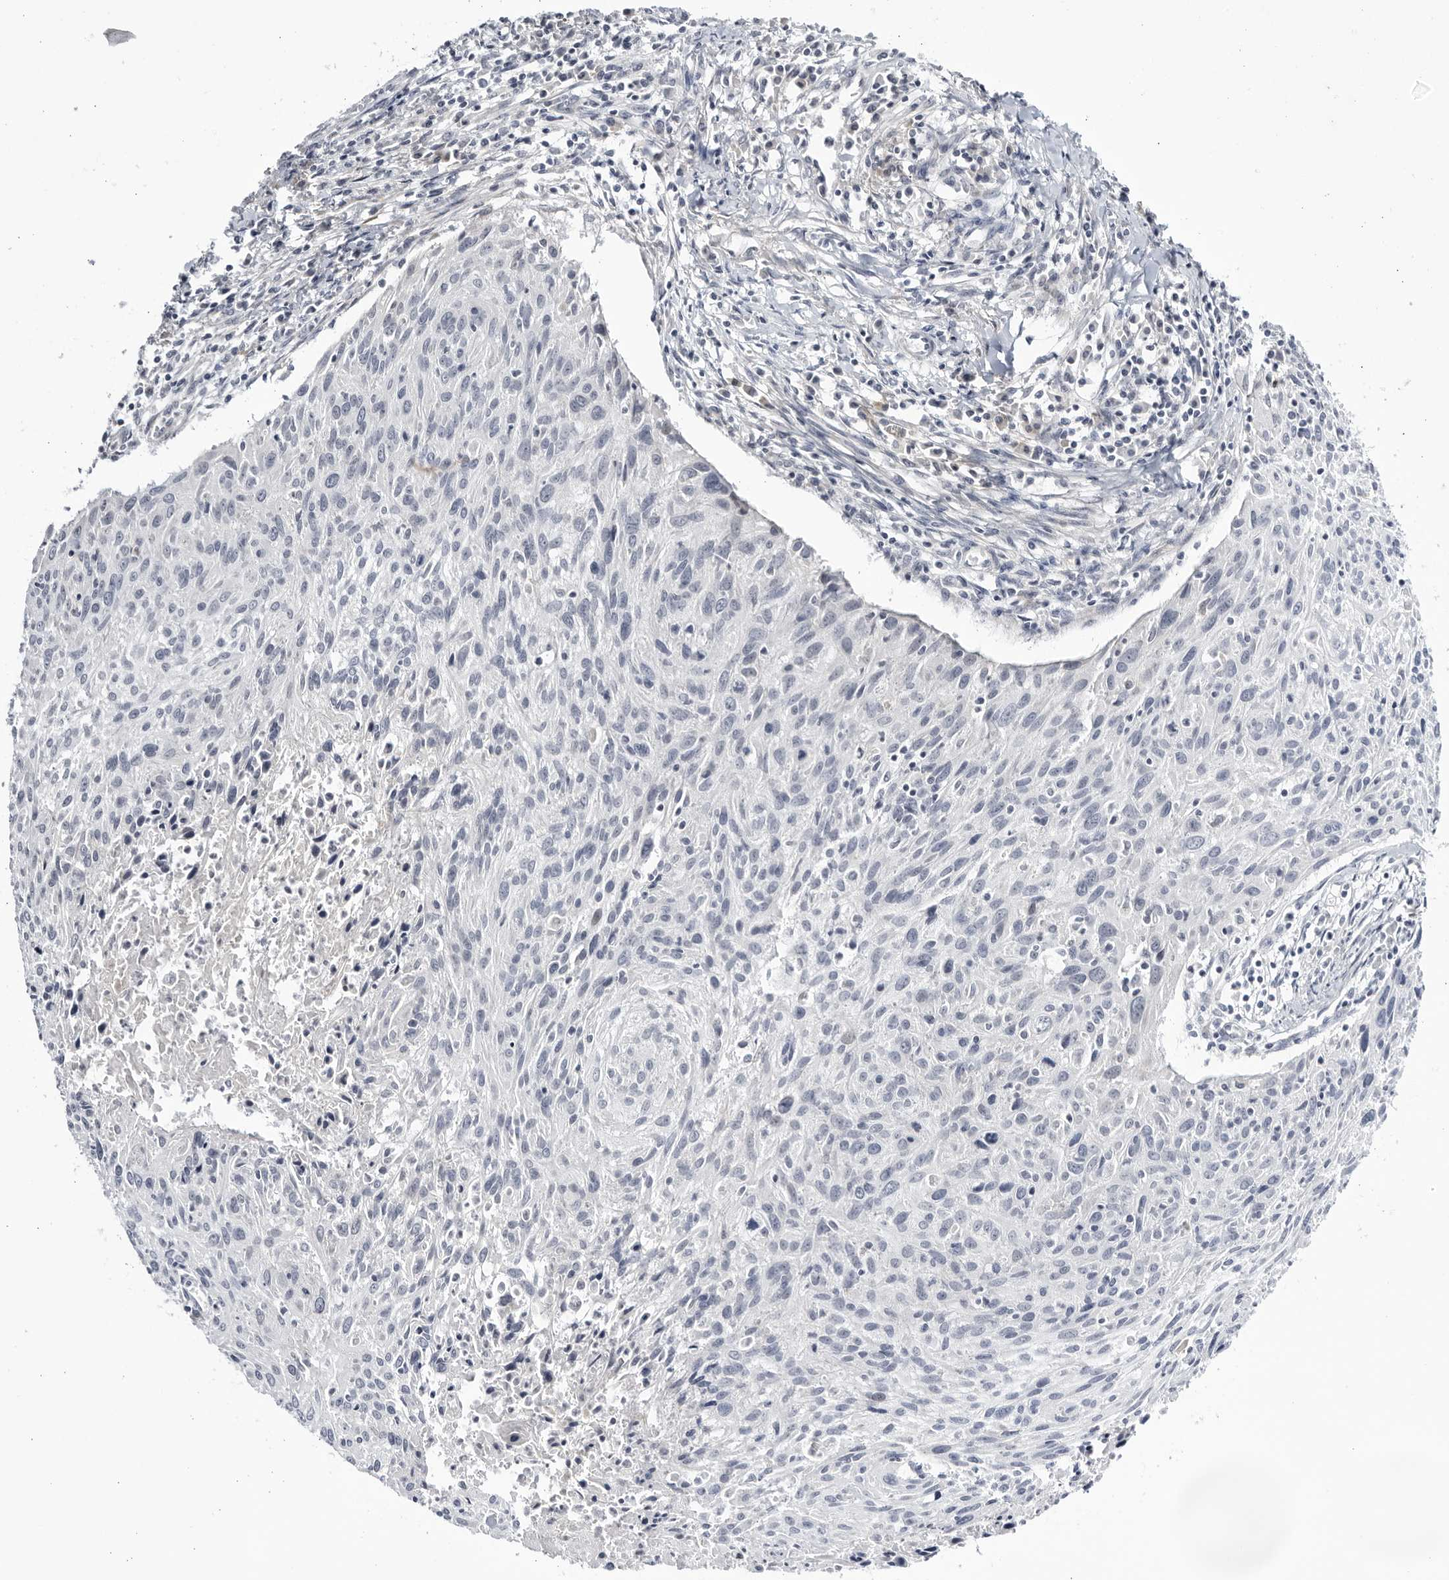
{"staining": {"intensity": "negative", "quantity": "none", "location": "none"}, "tissue": "cervical cancer", "cell_type": "Tumor cells", "image_type": "cancer", "snomed": [{"axis": "morphology", "description": "Squamous cell carcinoma, NOS"}, {"axis": "topography", "description": "Cervix"}], "caption": "Immunohistochemistry photomicrograph of neoplastic tissue: squamous cell carcinoma (cervical) stained with DAB (3,3'-diaminobenzidine) reveals no significant protein staining in tumor cells.", "gene": "CNBD1", "patient": {"sex": "female", "age": 51}}